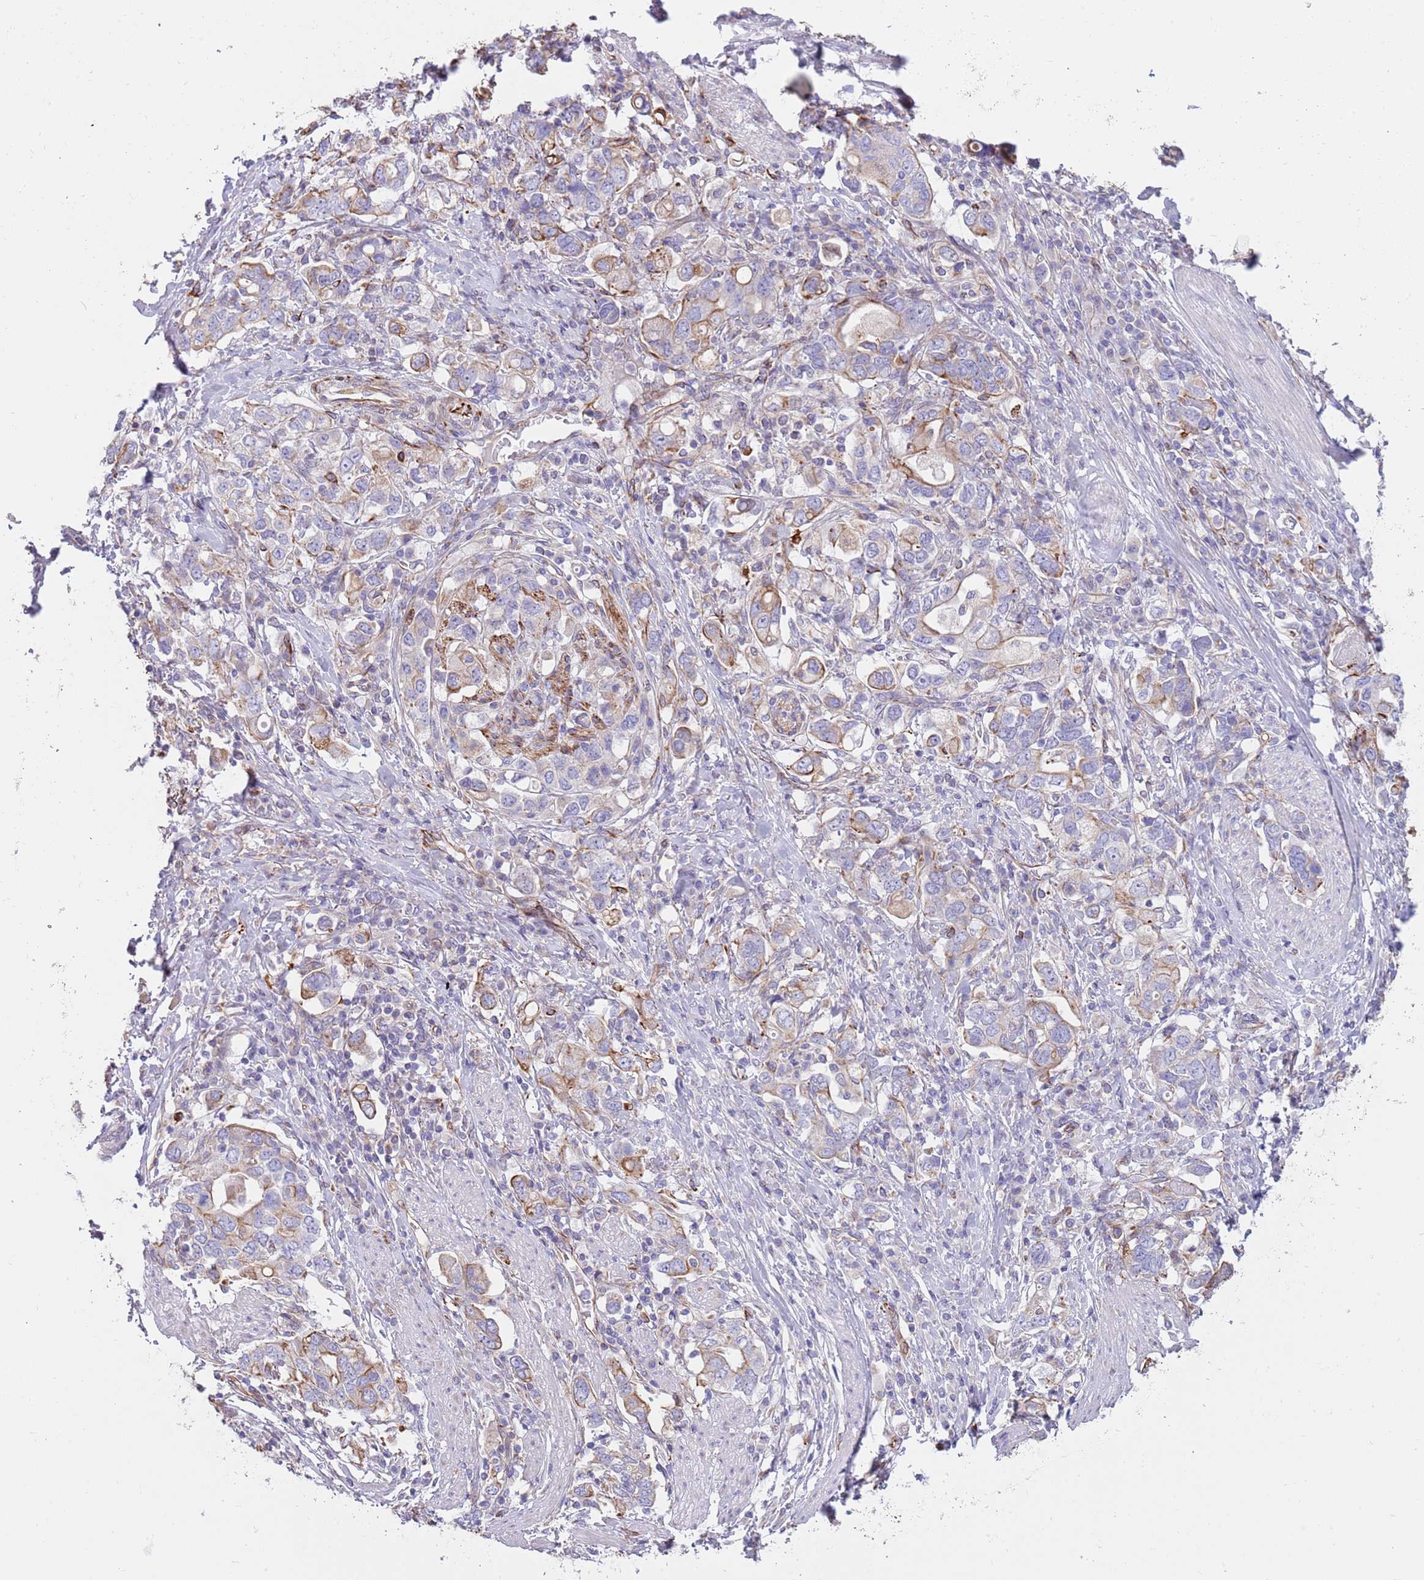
{"staining": {"intensity": "moderate", "quantity": "<25%", "location": "cytoplasmic/membranous"}, "tissue": "stomach cancer", "cell_type": "Tumor cells", "image_type": "cancer", "snomed": [{"axis": "morphology", "description": "Adenocarcinoma, NOS"}, {"axis": "topography", "description": "Stomach, upper"}, {"axis": "topography", "description": "Stomach"}], "caption": "Immunohistochemistry staining of stomach cancer (adenocarcinoma), which reveals low levels of moderate cytoplasmic/membranous positivity in about <25% of tumor cells indicating moderate cytoplasmic/membranous protein positivity. The staining was performed using DAB (brown) for protein detection and nuclei were counterstained in hematoxylin (blue).", "gene": "MOGAT1", "patient": {"sex": "male", "age": 62}}